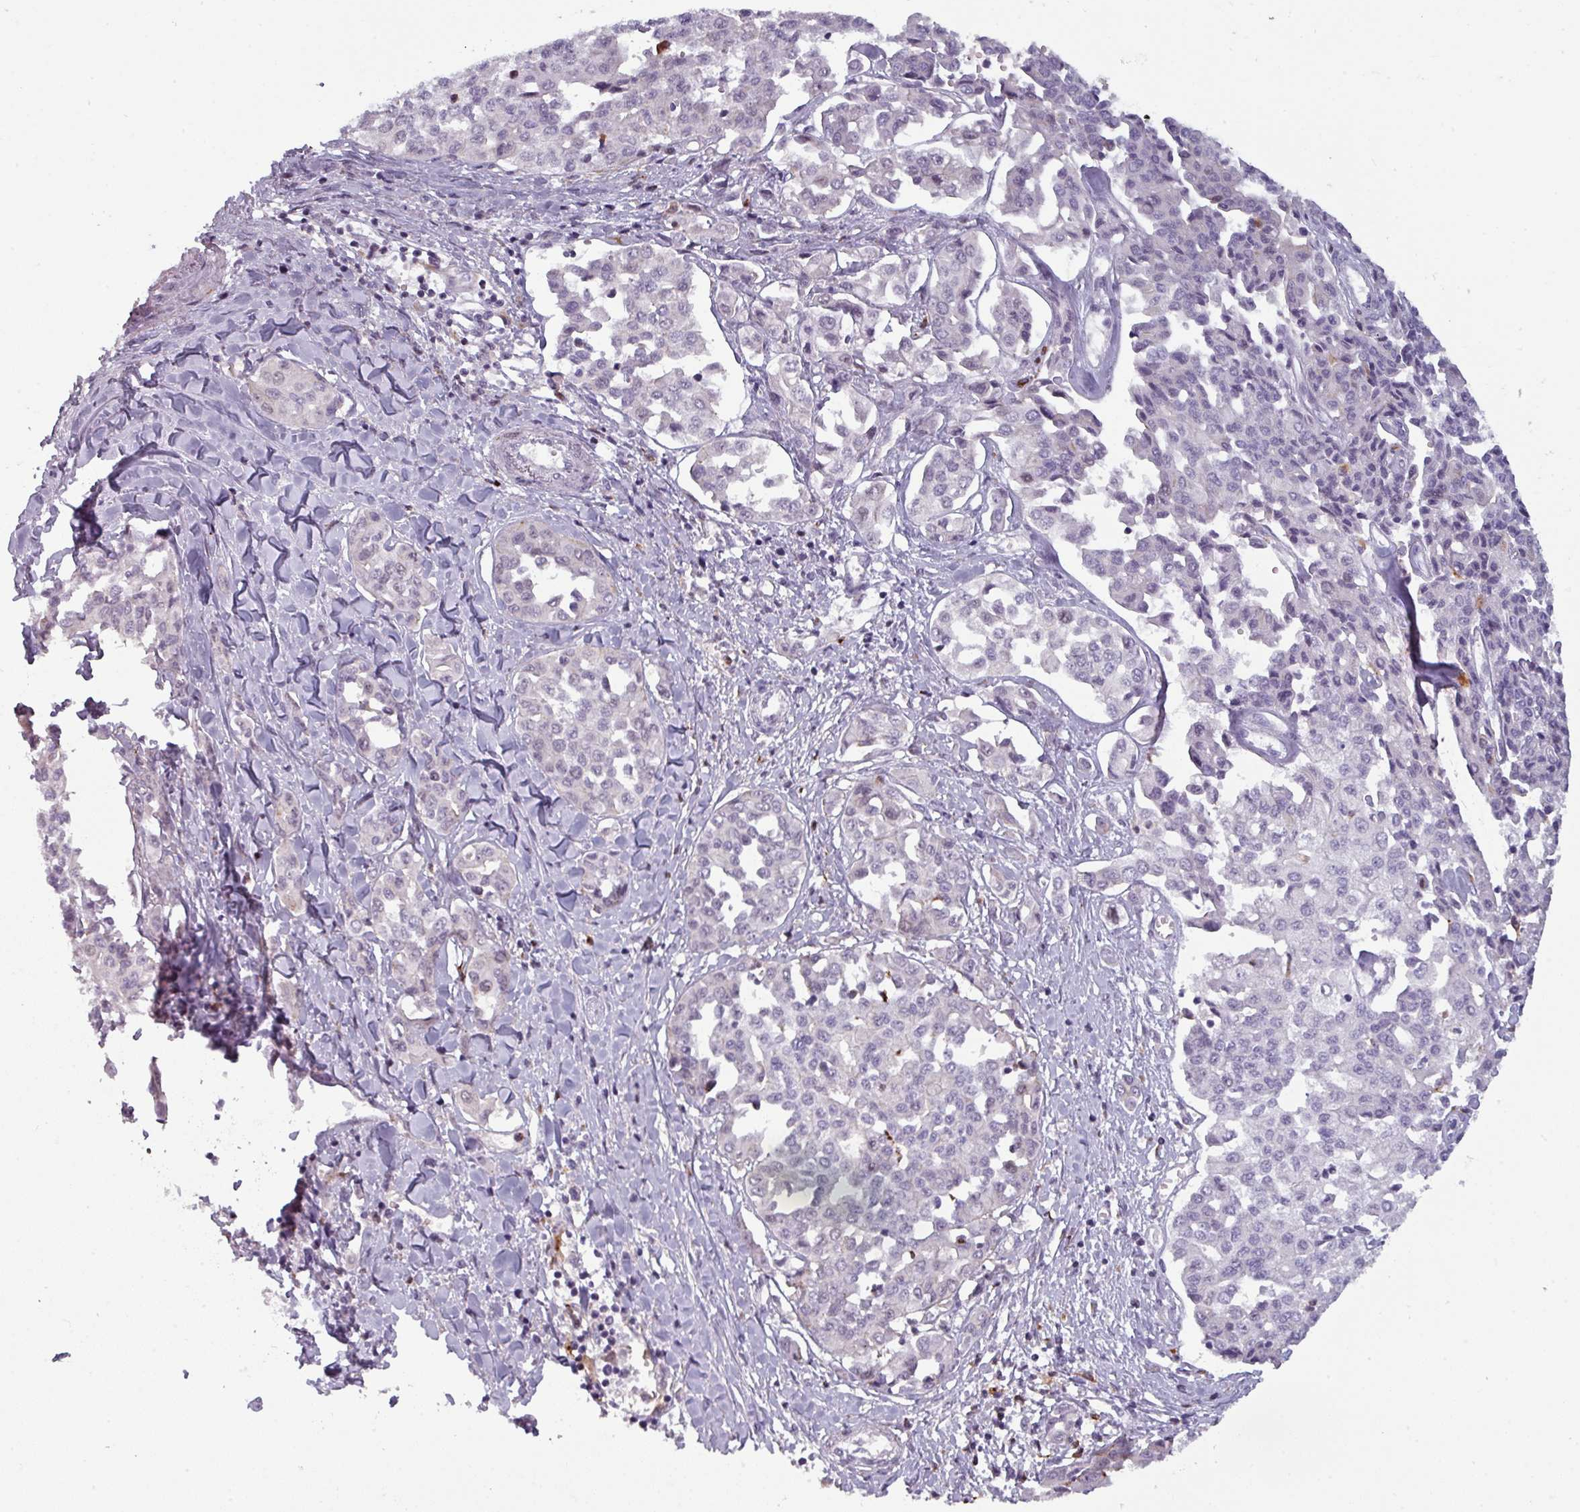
{"staining": {"intensity": "negative", "quantity": "none", "location": "none"}, "tissue": "liver cancer", "cell_type": "Tumor cells", "image_type": "cancer", "snomed": [{"axis": "morphology", "description": "Cholangiocarcinoma"}, {"axis": "topography", "description": "Liver"}], "caption": "Image shows no protein expression in tumor cells of cholangiocarcinoma (liver) tissue.", "gene": "TMEFF1", "patient": {"sex": "female", "age": 77}}